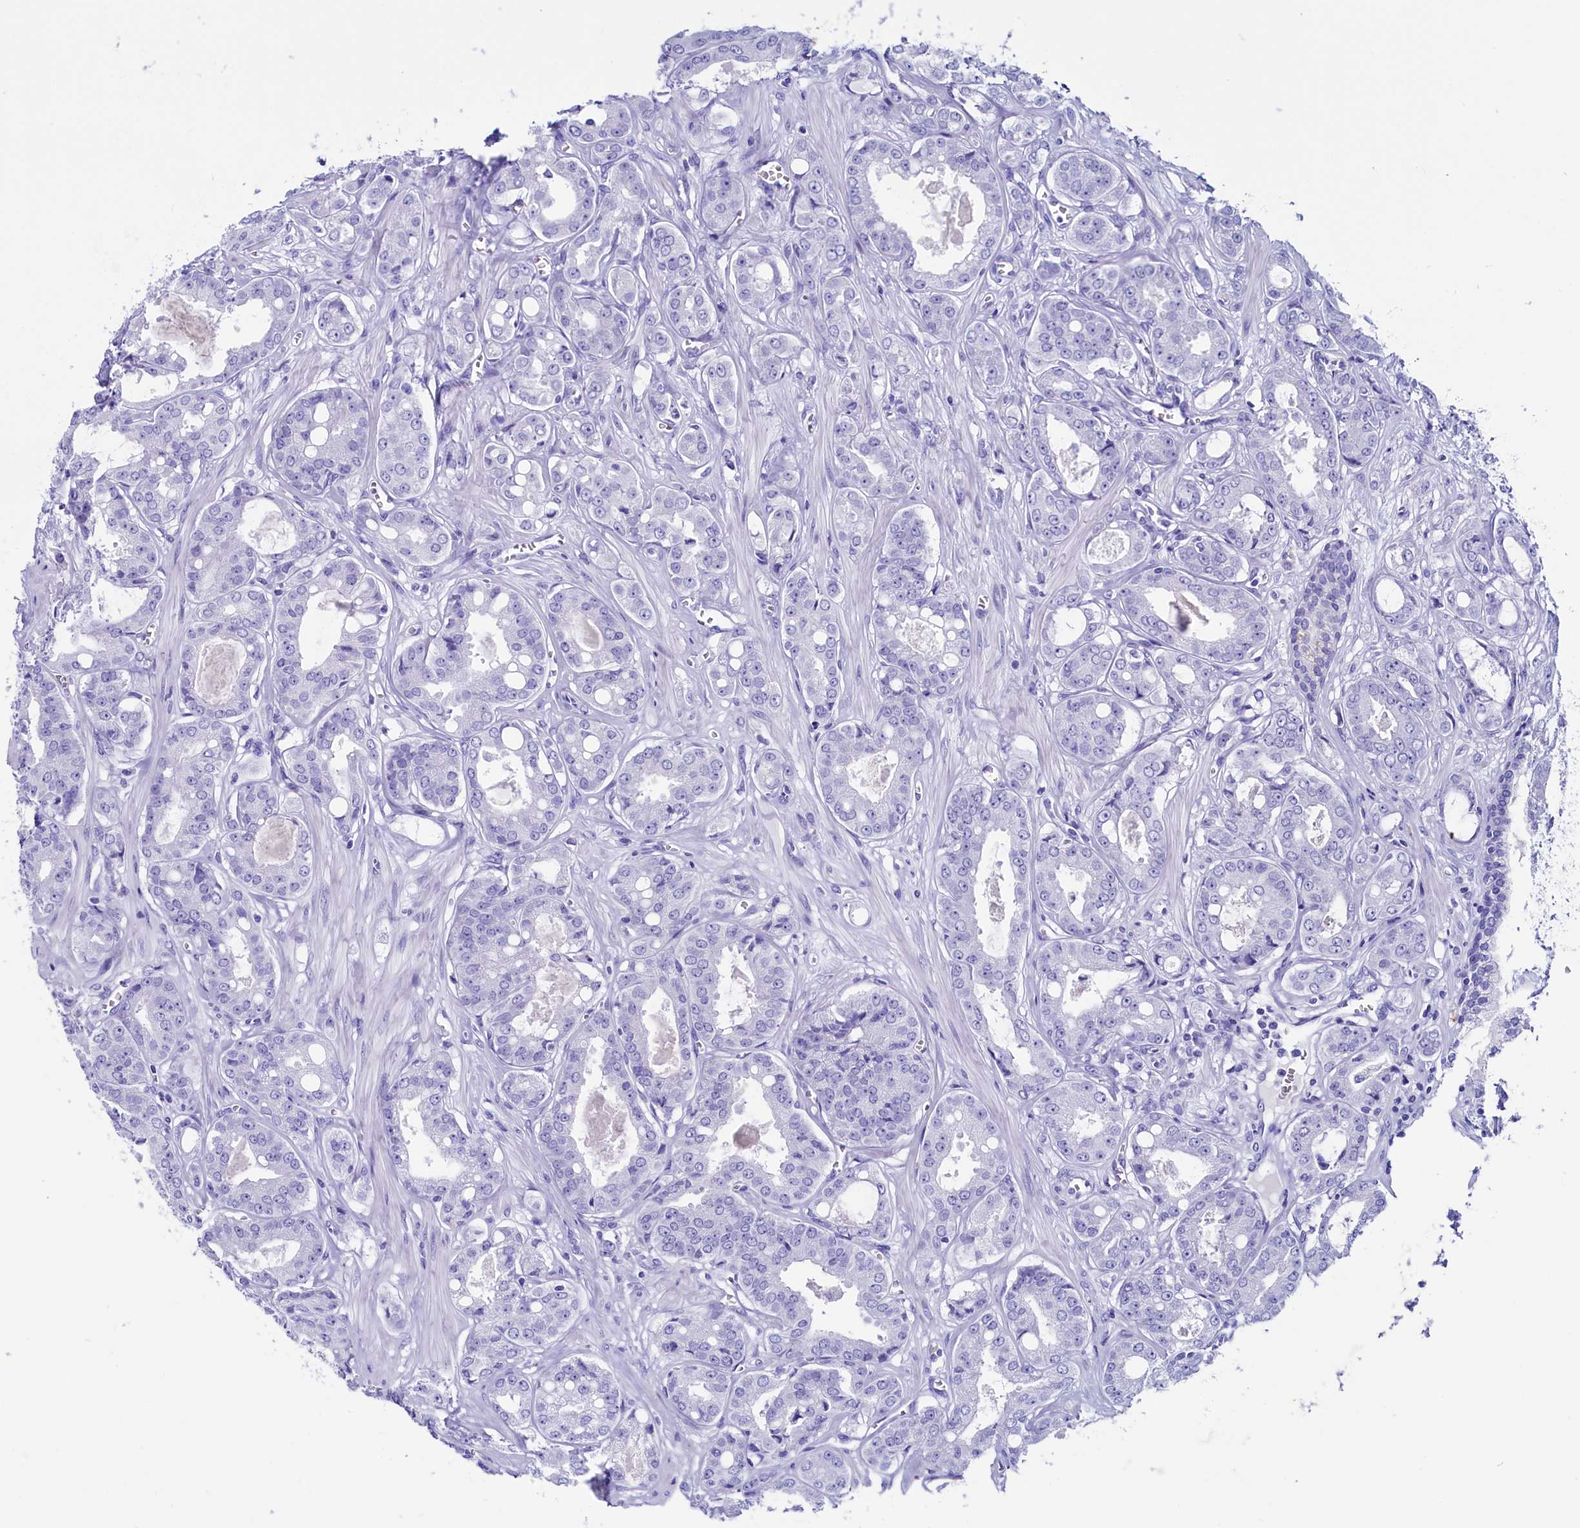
{"staining": {"intensity": "negative", "quantity": "none", "location": "none"}, "tissue": "prostate cancer", "cell_type": "Tumor cells", "image_type": "cancer", "snomed": [{"axis": "morphology", "description": "Adenocarcinoma, High grade"}, {"axis": "topography", "description": "Prostate"}], "caption": "Immunohistochemistry micrograph of neoplastic tissue: prostate adenocarcinoma (high-grade) stained with DAB reveals no significant protein positivity in tumor cells.", "gene": "ANKRD29", "patient": {"sex": "male", "age": 74}}